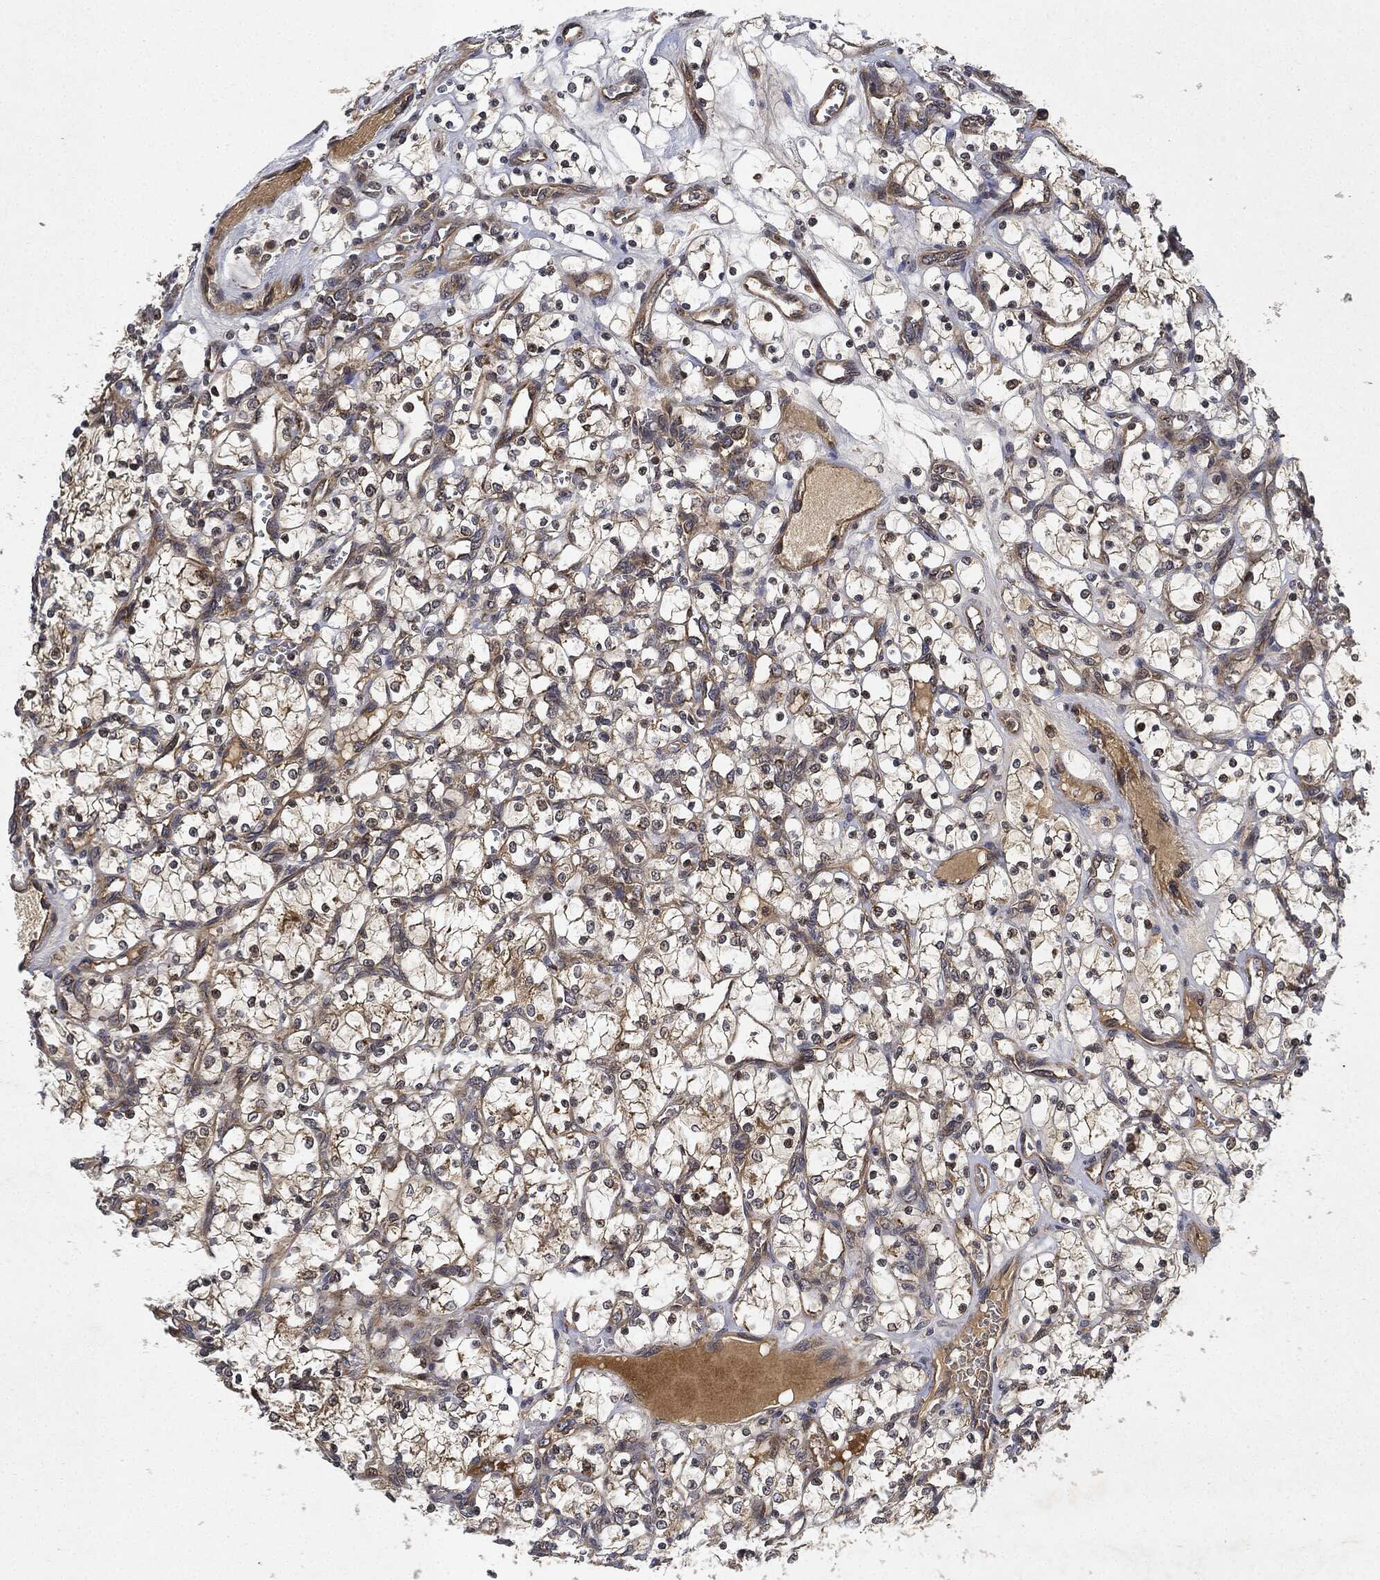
{"staining": {"intensity": "moderate", "quantity": "25%-75%", "location": "cytoplasmic/membranous"}, "tissue": "renal cancer", "cell_type": "Tumor cells", "image_type": "cancer", "snomed": [{"axis": "morphology", "description": "Adenocarcinoma, NOS"}, {"axis": "topography", "description": "Kidney"}], "caption": "Renal cancer stained with DAB immunohistochemistry (IHC) displays medium levels of moderate cytoplasmic/membranous staining in approximately 25%-75% of tumor cells.", "gene": "MLST8", "patient": {"sex": "female", "age": 69}}